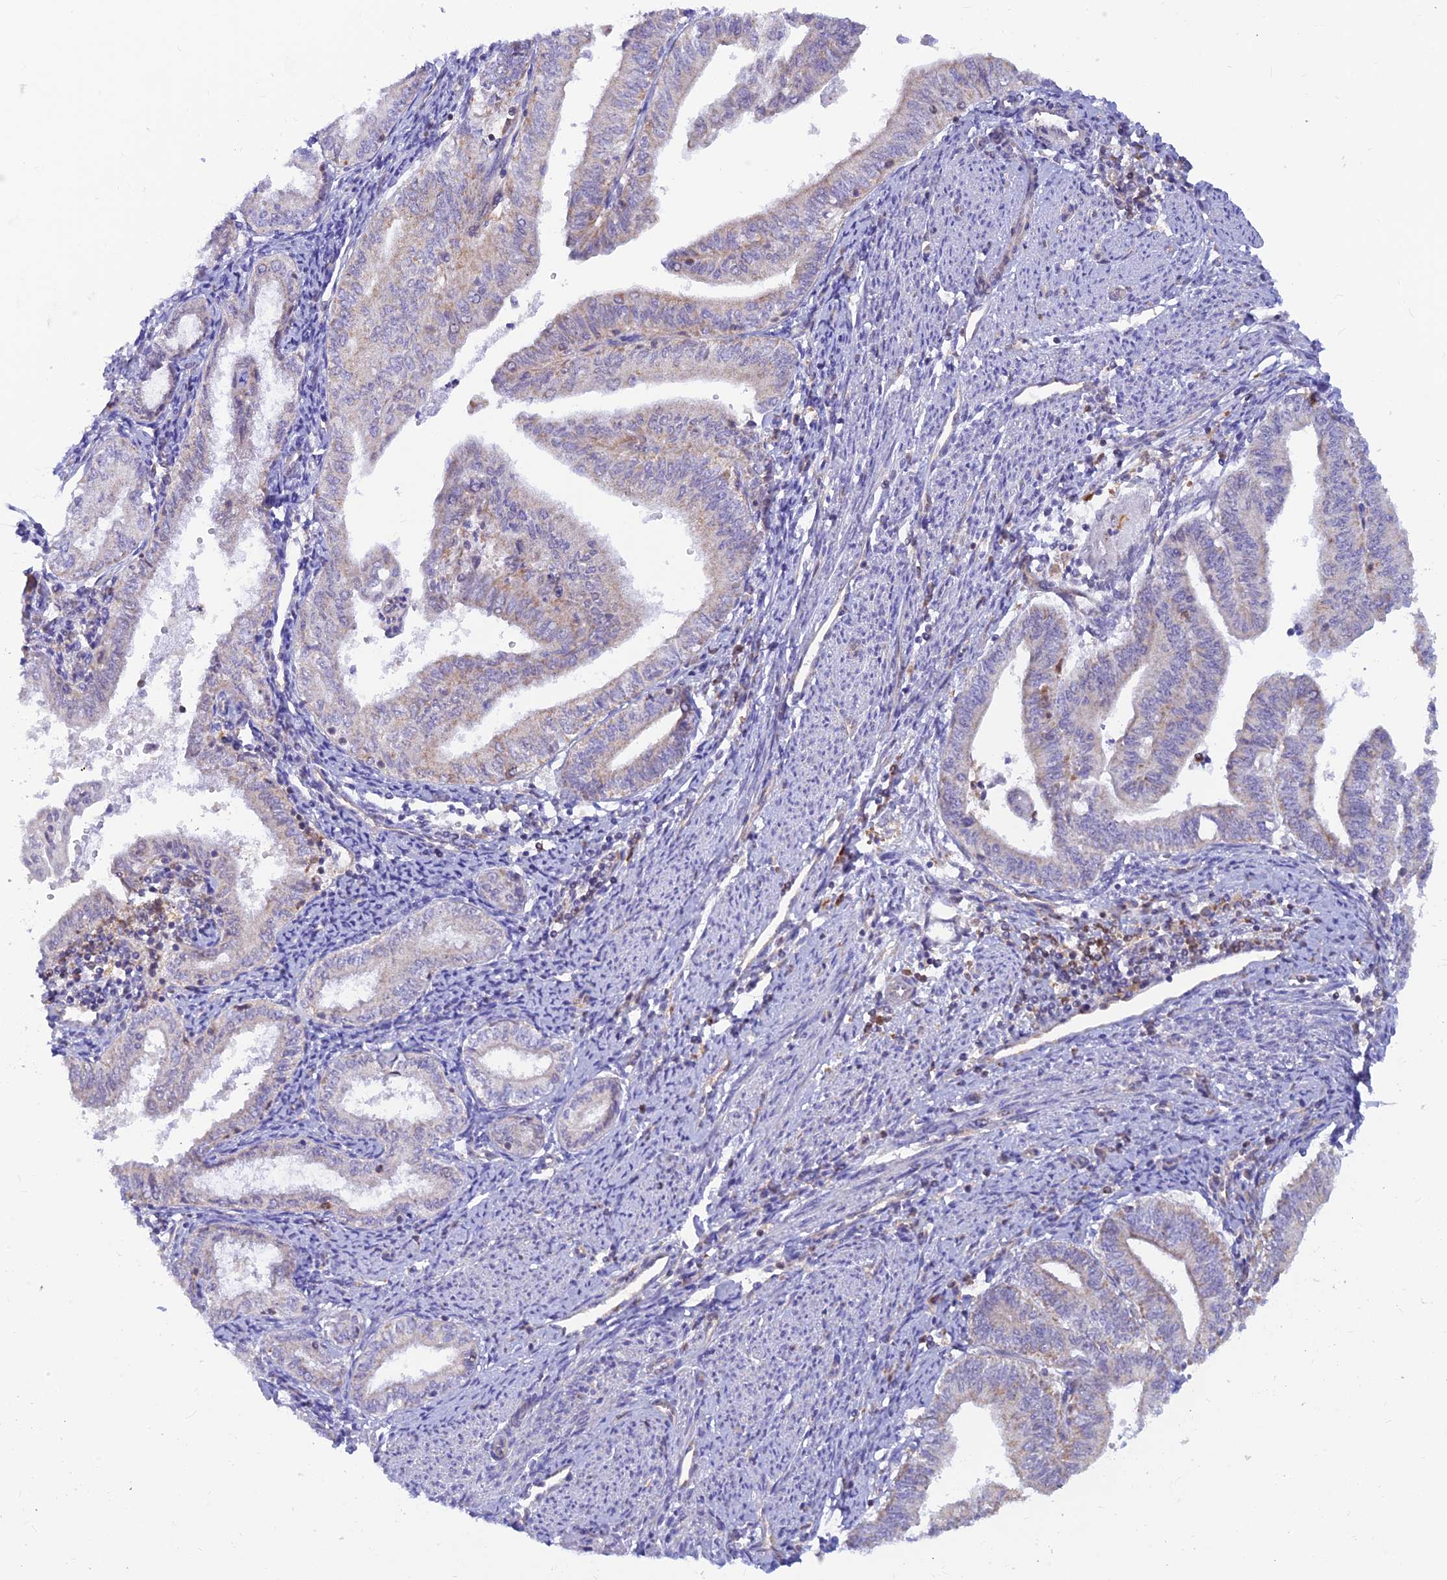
{"staining": {"intensity": "negative", "quantity": "none", "location": "none"}, "tissue": "endometrial cancer", "cell_type": "Tumor cells", "image_type": "cancer", "snomed": [{"axis": "morphology", "description": "Adenocarcinoma, NOS"}, {"axis": "topography", "description": "Endometrium"}], "caption": "Immunohistochemistry photomicrograph of neoplastic tissue: endometrial adenocarcinoma stained with DAB demonstrates no significant protein staining in tumor cells.", "gene": "LYSMD2", "patient": {"sex": "female", "age": 66}}